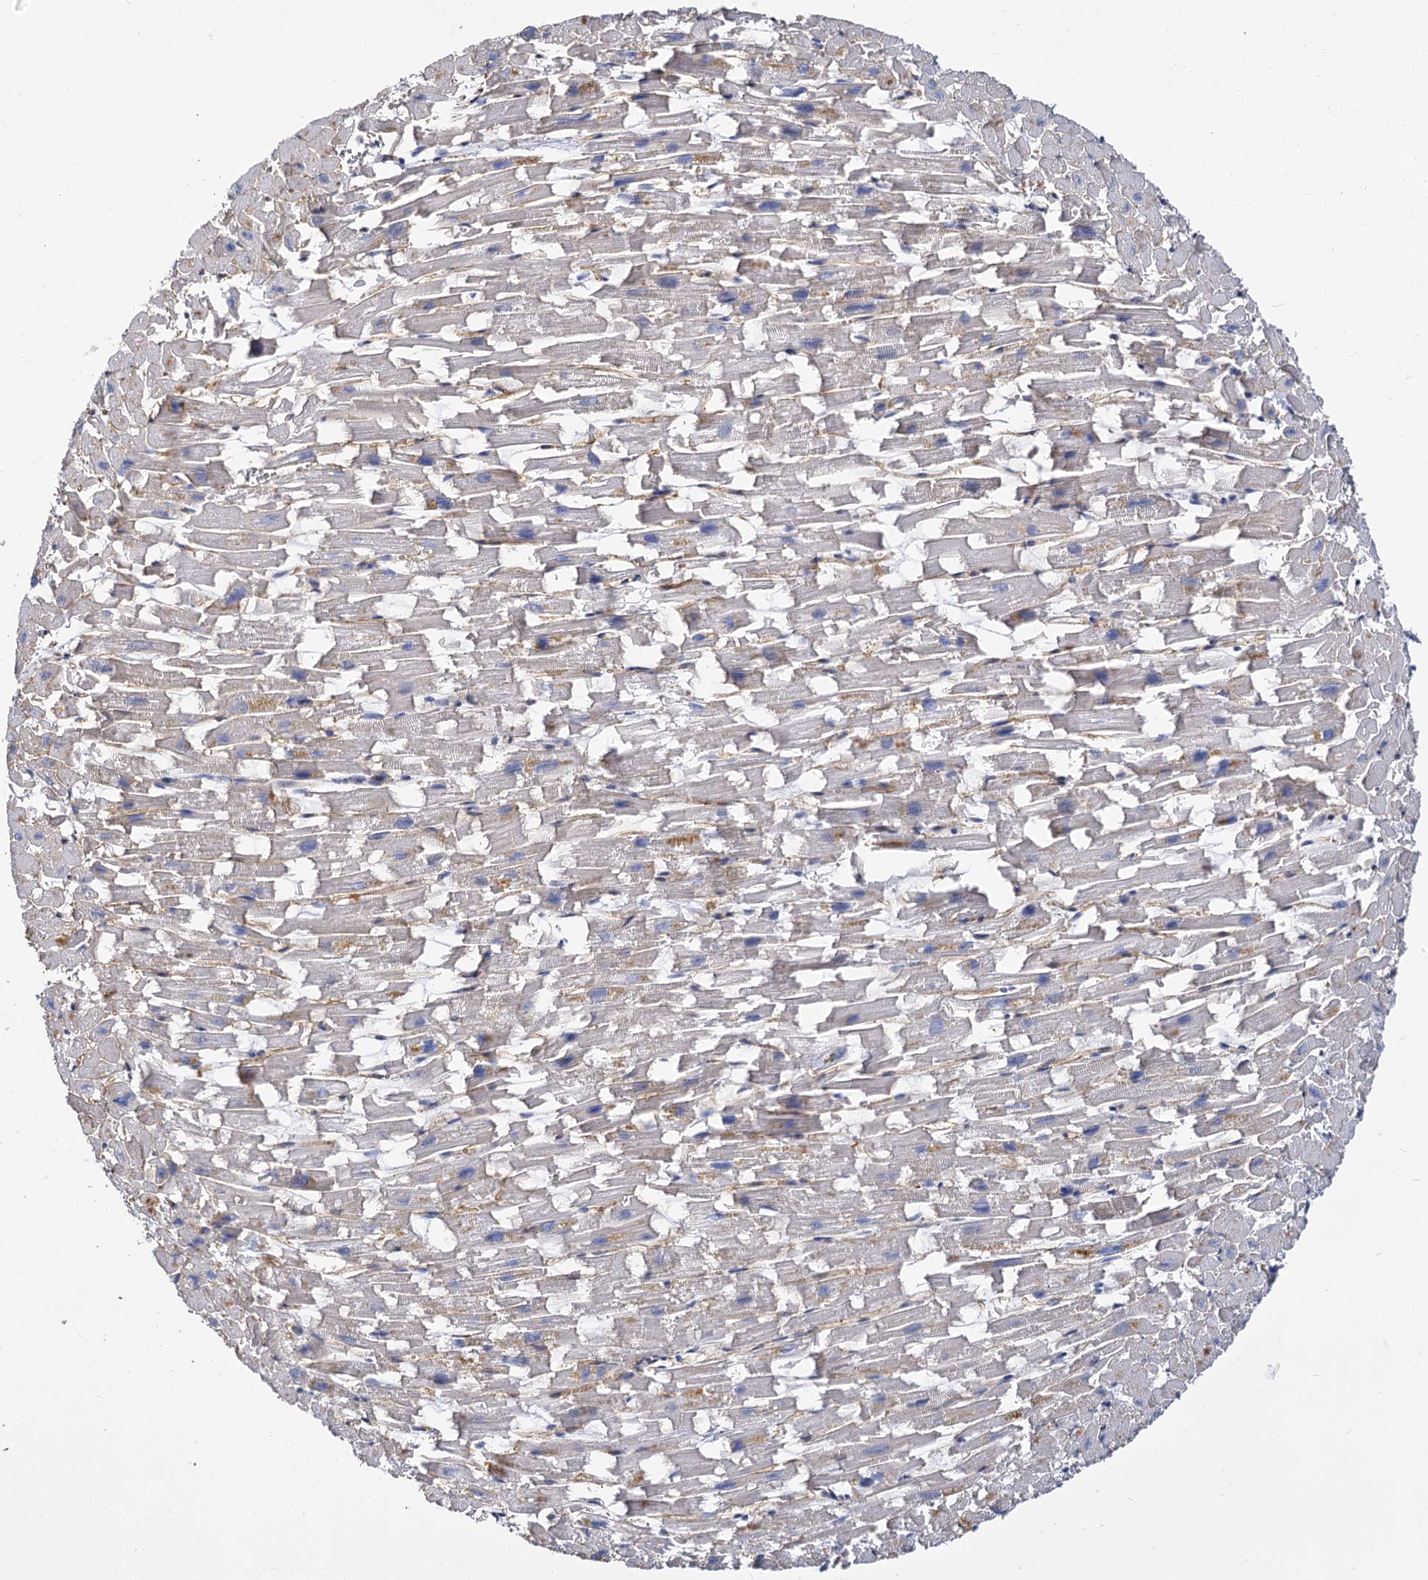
{"staining": {"intensity": "weak", "quantity": "<25%", "location": "cytoplasmic/membranous"}, "tissue": "heart muscle", "cell_type": "Cardiomyocytes", "image_type": "normal", "snomed": [{"axis": "morphology", "description": "Normal tissue, NOS"}, {"axis": "topography", "description": "Heart"}], "caption": "The photomicrograph reveals no significant positivity in cardiomyocytes of heart muscle. (DAB (3,3'-diaminobenzidine) immunohistochemistry visualized using brightfield microscopy, high magnification).", "gene": "CBFB", "patient": {"sex": "female", "age": 64}}